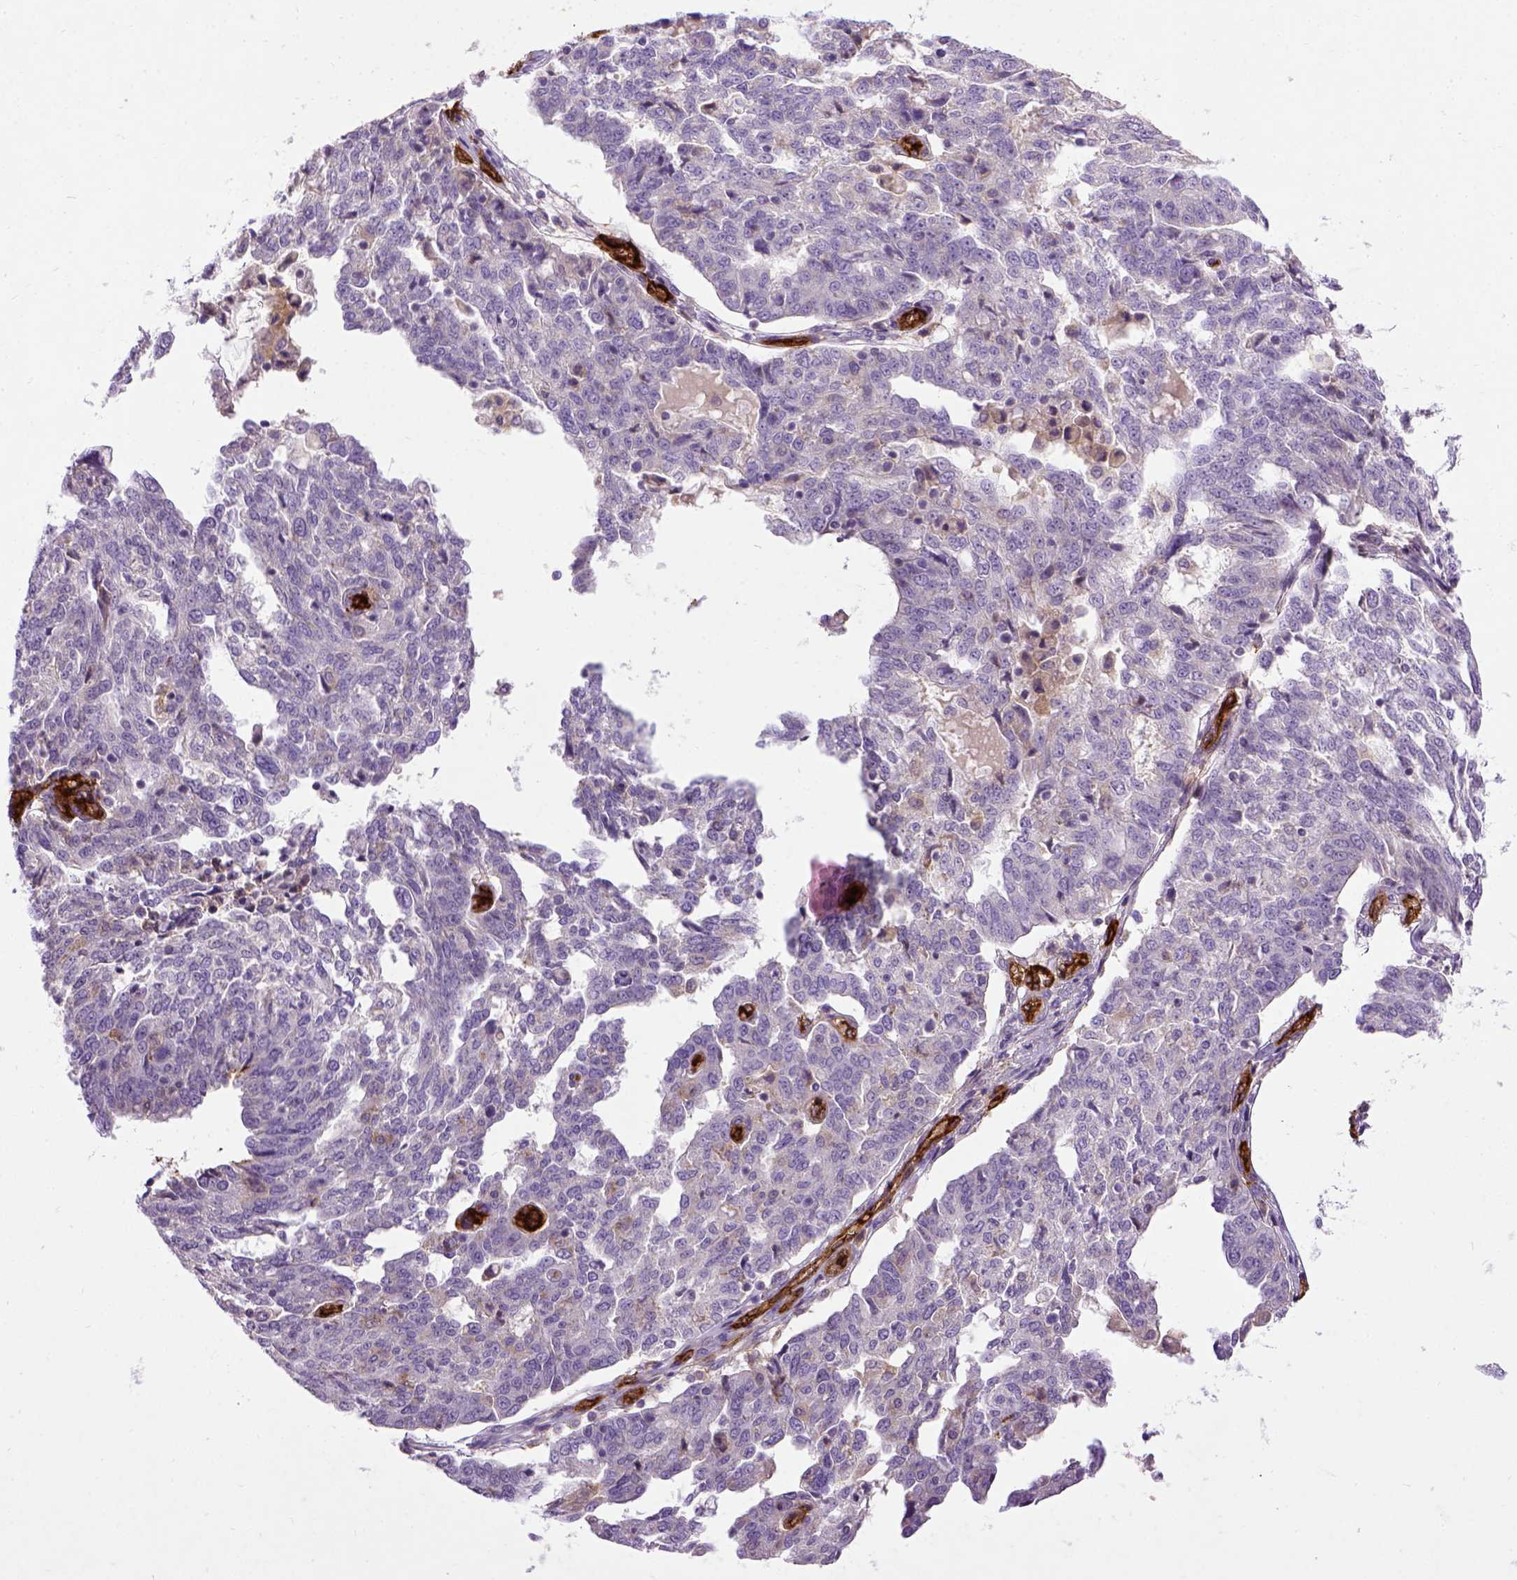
{"staining": {"intensity": "negative", "quantity": "none", "location": "none"}, "tissue": "ovarian cancer", "cell_type": "Tumor cells", "image_type": "cancer", "snomed": [{"axis": "morphology", "description": "Cystadenocarcinoma, serous, NOS"}, {"axis": "topography", "description": "Ovary"}], "caption": "DAB immunohistochemical staining of human serous cystadenocarcinoma (ovarian) demonstrates no significant staining in tumor cells.", "gene": "ENG", "patient": {"sex": "female", "age": 67}}